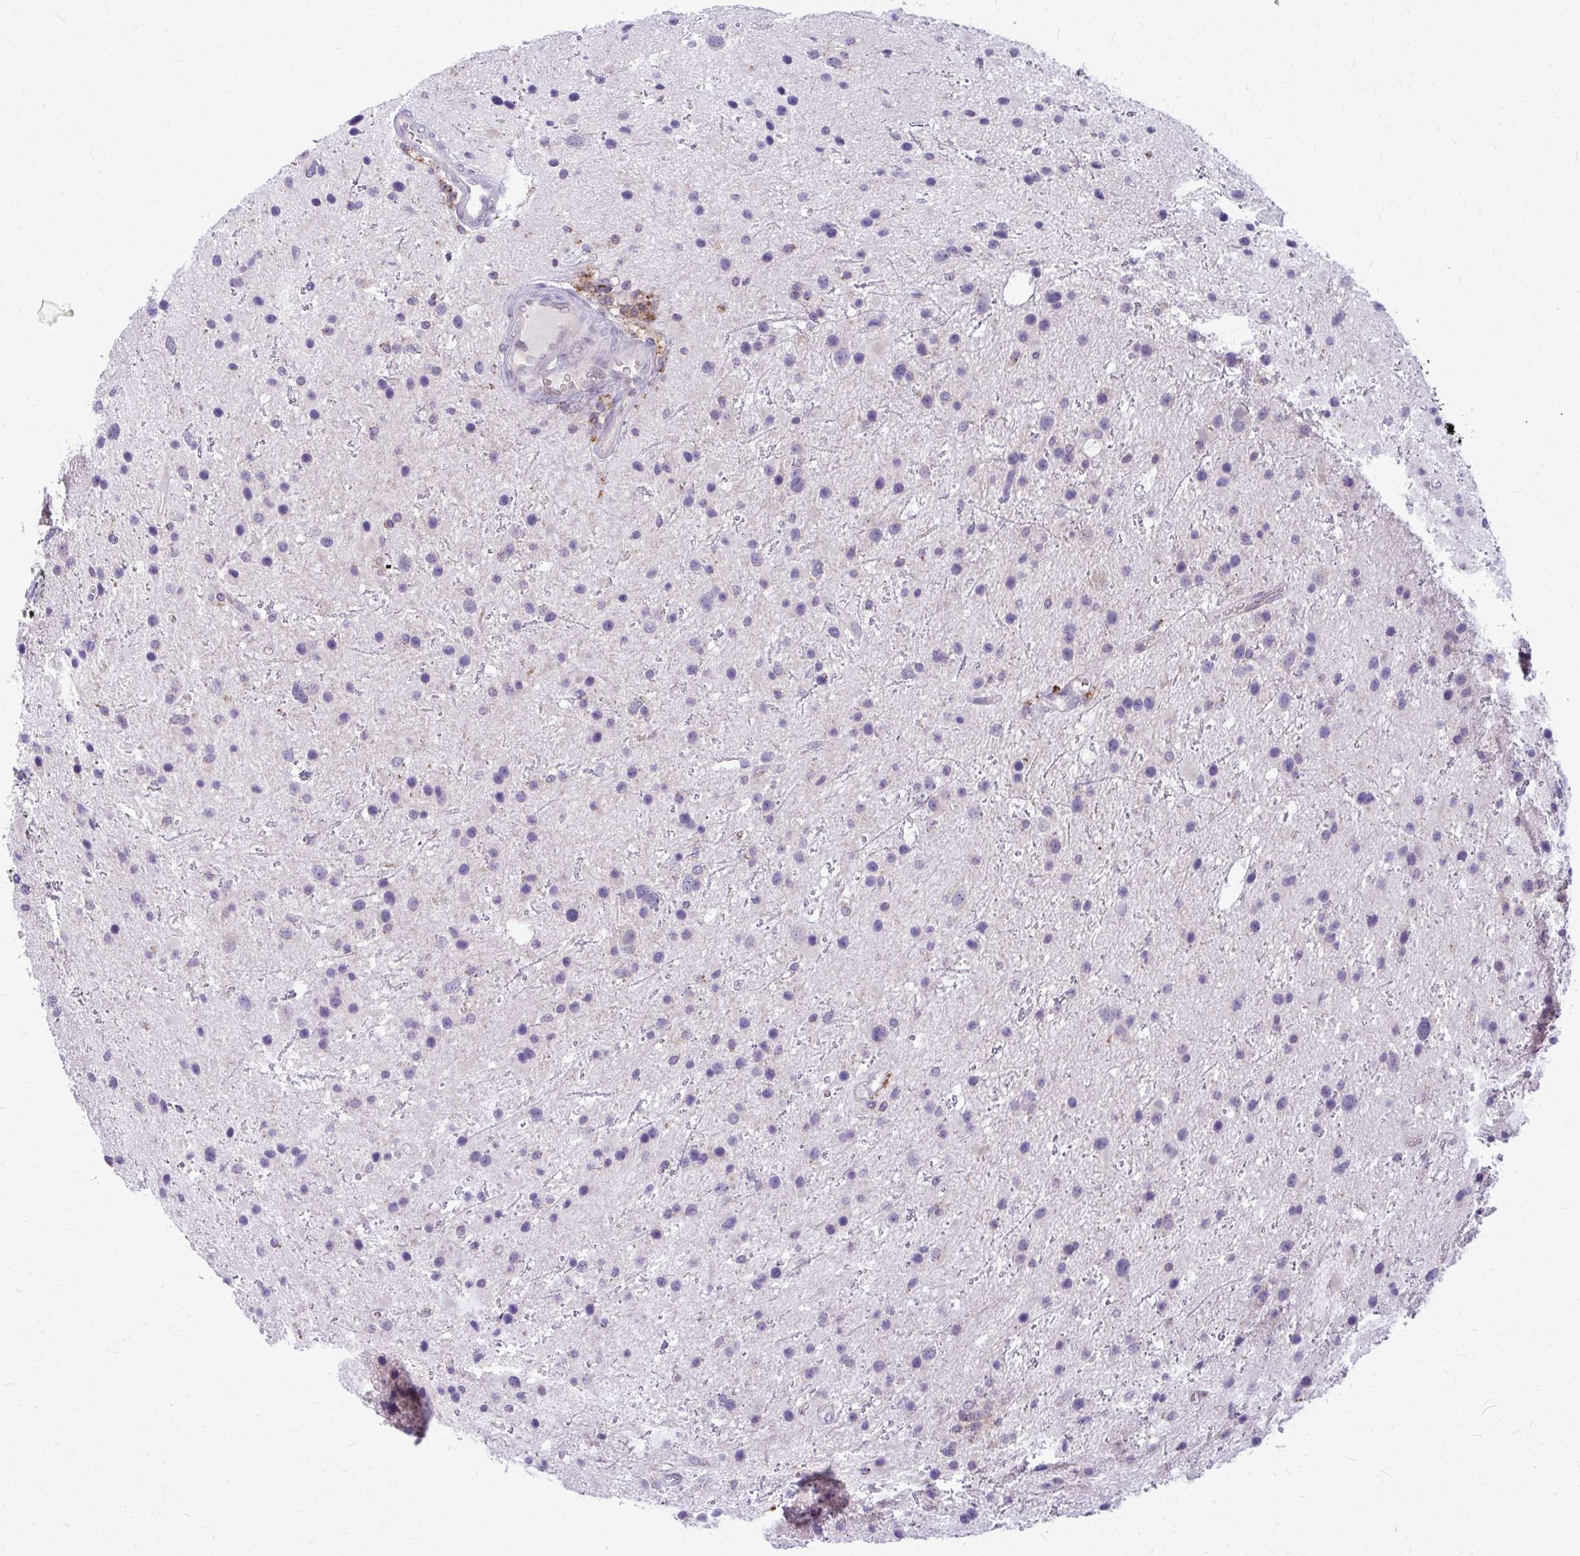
{"staining": {"intensity": "negative", "quantity": "none", "location": "none"}, "tissue": "glioma", "cell_type": "Tumor cells", "image_type": "cancer", "snomed": [{"axis": "morphology", "description": "Glioma, malignant, Low grade"}, {"axis": "topography", "description": "Brain"}], "caption": "DAB immunohistochemical staining of human malignant glioma (low-grade) shows no significant positivity in tumor cells.", "gene": "ZSCAN25", "patient": {"sex": "female", "age": 32}}